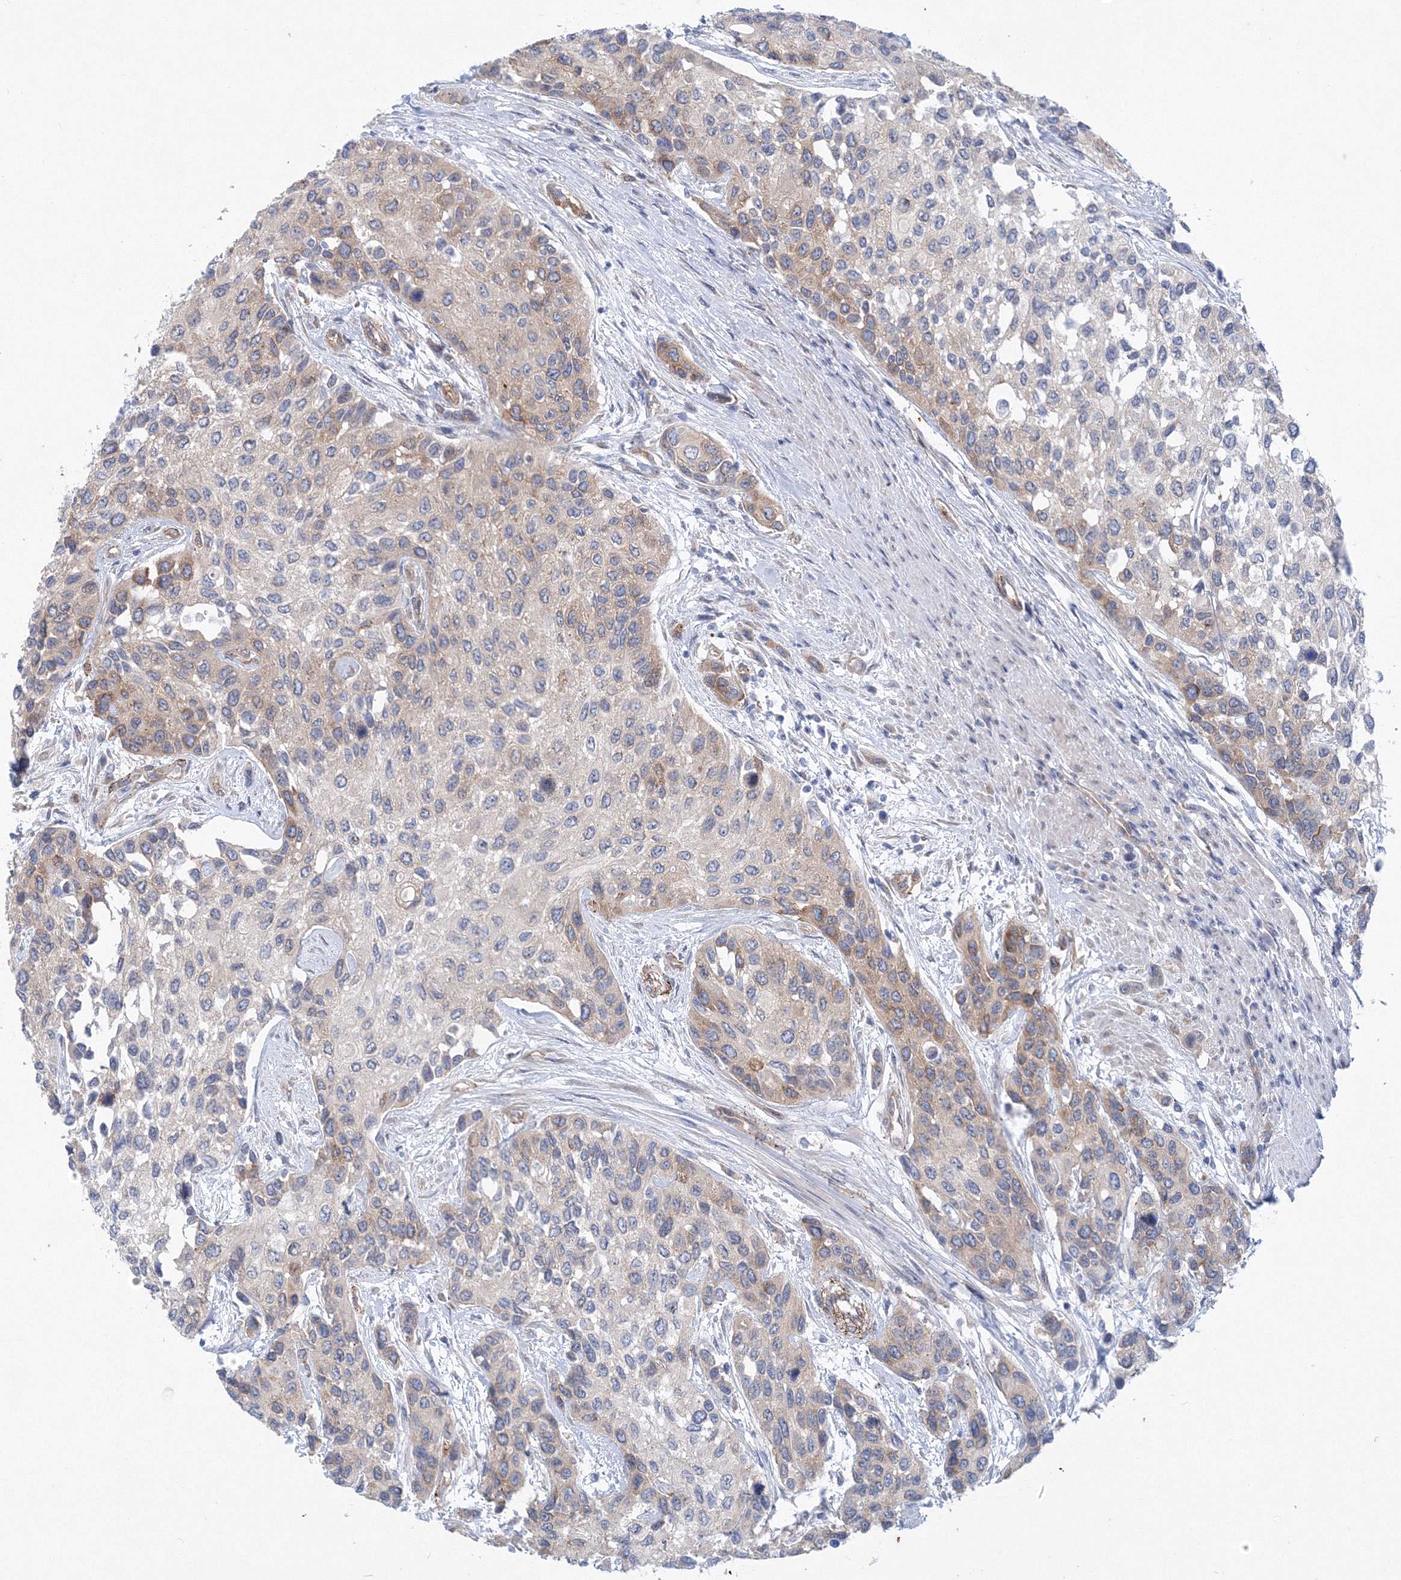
{"staining": {"intensity": "moderate", "quantity": "<25%", "location": "cytoplasmic/membranous"}, "tissue": "urothelial cancer", "cell_type": "Tumor cells", "image_type": "cancer", "snomed": [{"axis": "morphology", "description": "Normal tissue, NOS"}, {"axis": "morphology", "description": "Urothelial carcinoma, High grade"}, {"axis": "topography", "description": "Vascular tissue"}, {"axis": "topography", "description": "Urinary bladder"}], "caption": "The image displays a brown stain indicating the presence of a protein in the cytoplasmic/membranous of tumor cells in urothelial cancer.", "gene": "TANC1", "patient": {"sex": "female", "age": 56}}